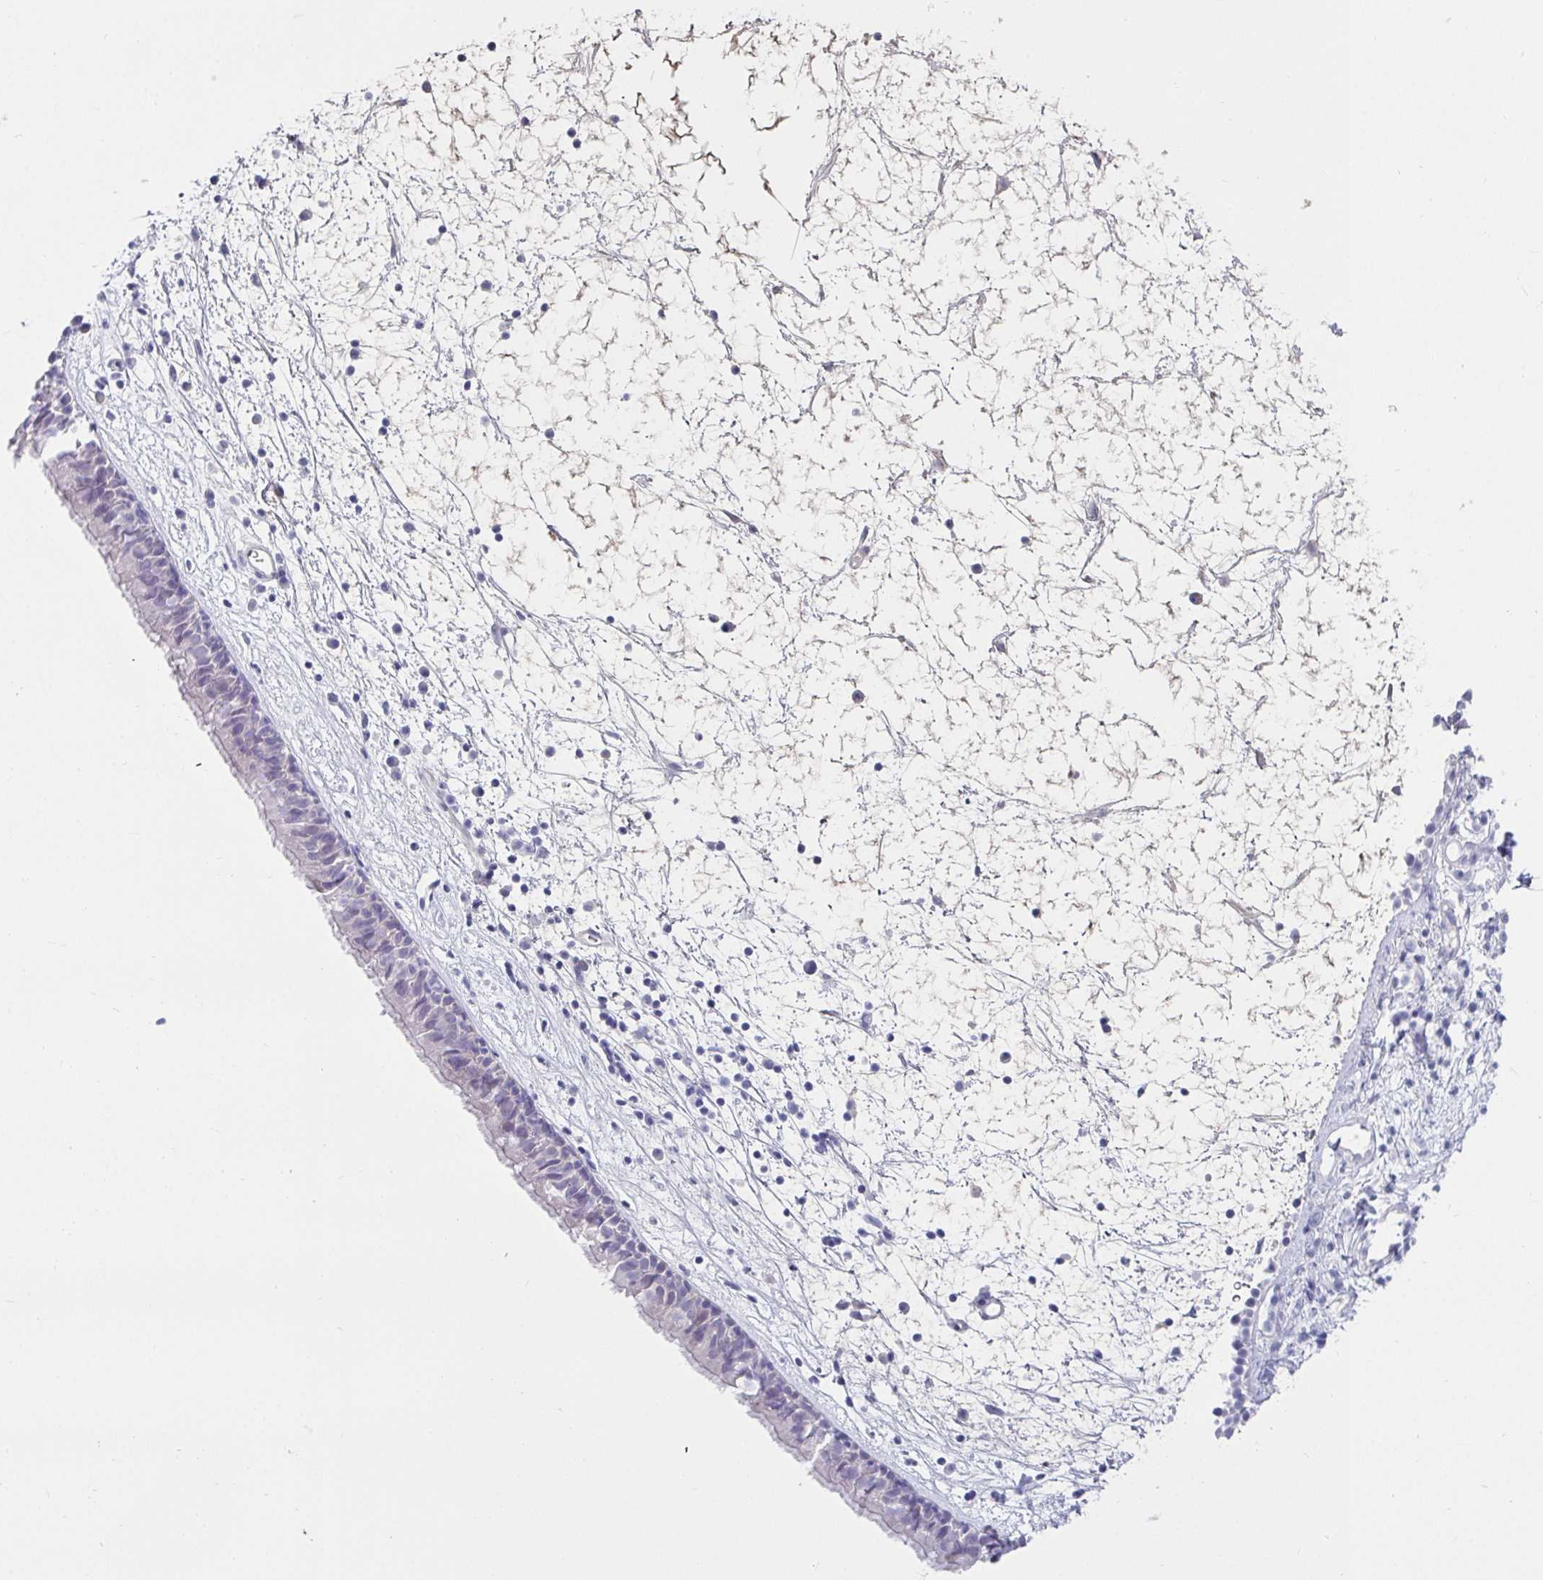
{"staining": {"intensity": "negative", "quantity": "none", "location": "none"}, "tissue": "nasopharynx", "cell_type": "Respiratory epithelial cells", "image_type": "normal", "snomed": [{"axis": "morphology", "description": "Normal tissue, NOS"}, {"axis": "topography", "description": "Nasopharynx"}], "caption": "Immunohistochemistry (IHC) of benign human nasopharynx displays no positivity in respiratory epithelial cells. (DAB immunohistochemistry (IHC), high magnification).", "gene": "NPY", "patient": {"sex": "male", "age": 24}}